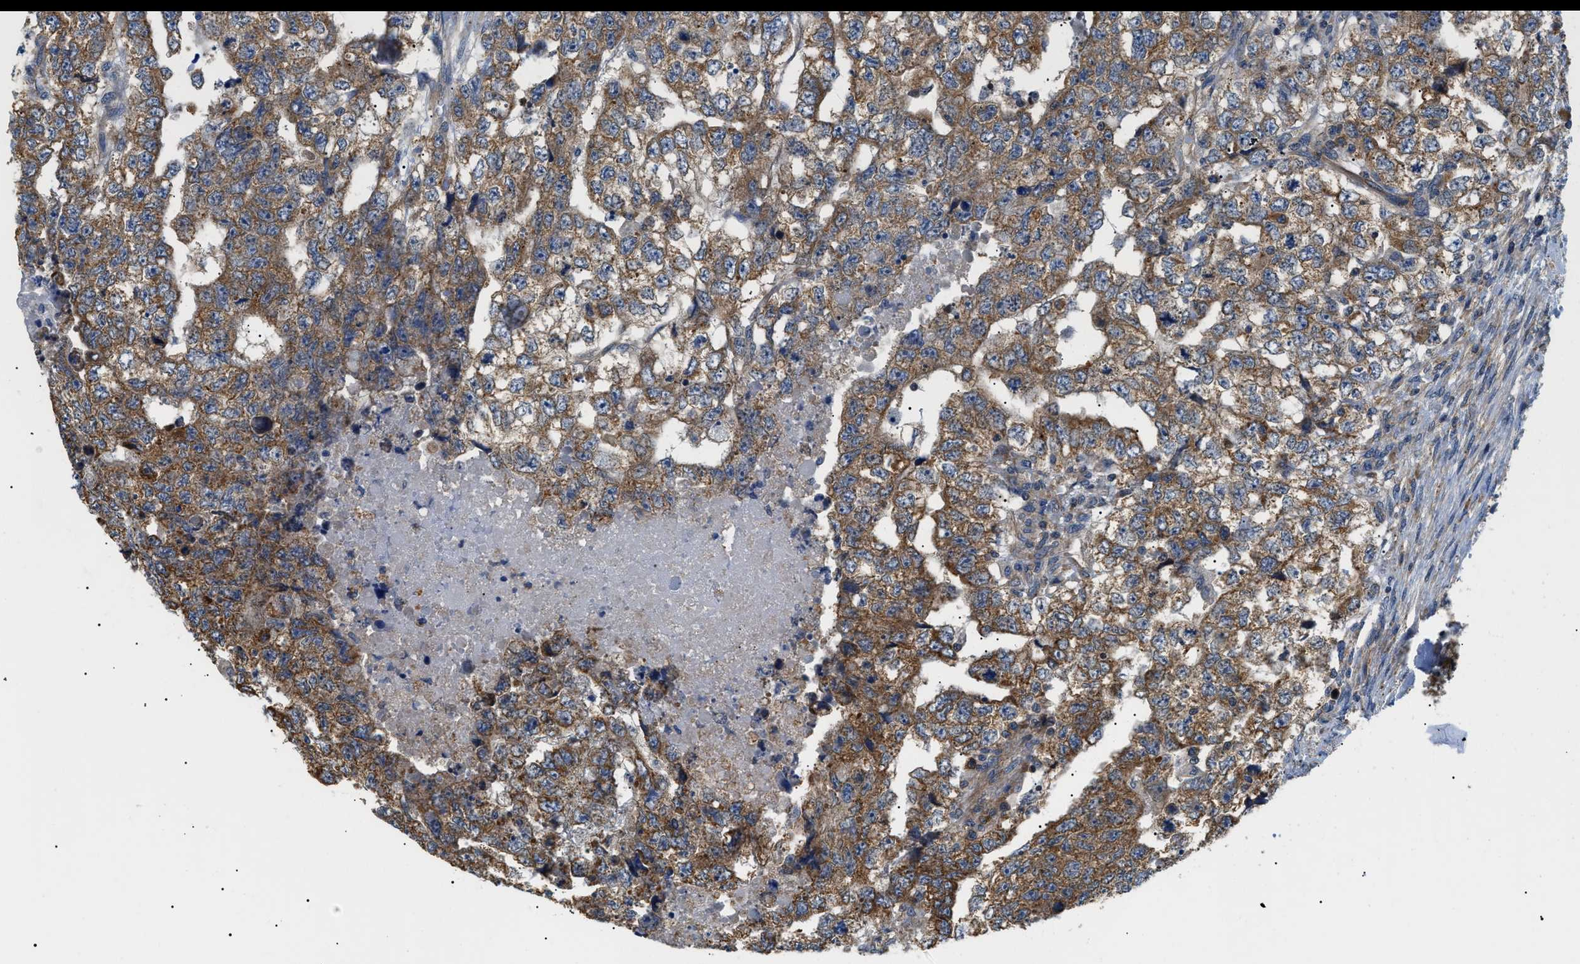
{"staining": {"intensity": "moderate", "quantity": ">75%", "location": "cytoplasmic/membranous"}, "tissue": "testis cancer", "cell_type": "Tumor cells", "image_type": "cancer", "snomed": [{"axis": "morphology", "description": "Carcinoma, Embryonal, NOS"}, {"axis": "topography", "description": "Testis"}], "caption": "IHC photomicrograph of neoplastic tissue: human embryonal carcinoma (testis) stained using IHC reveals medium levels of moderate protein expression localized specifically in the cytoplasmic/membranous of tumor cells, appearing as a cytoplasmic/membranous brown color.", "gene": "SRPK1", "patient": {"sex": "male", "age": 36}}